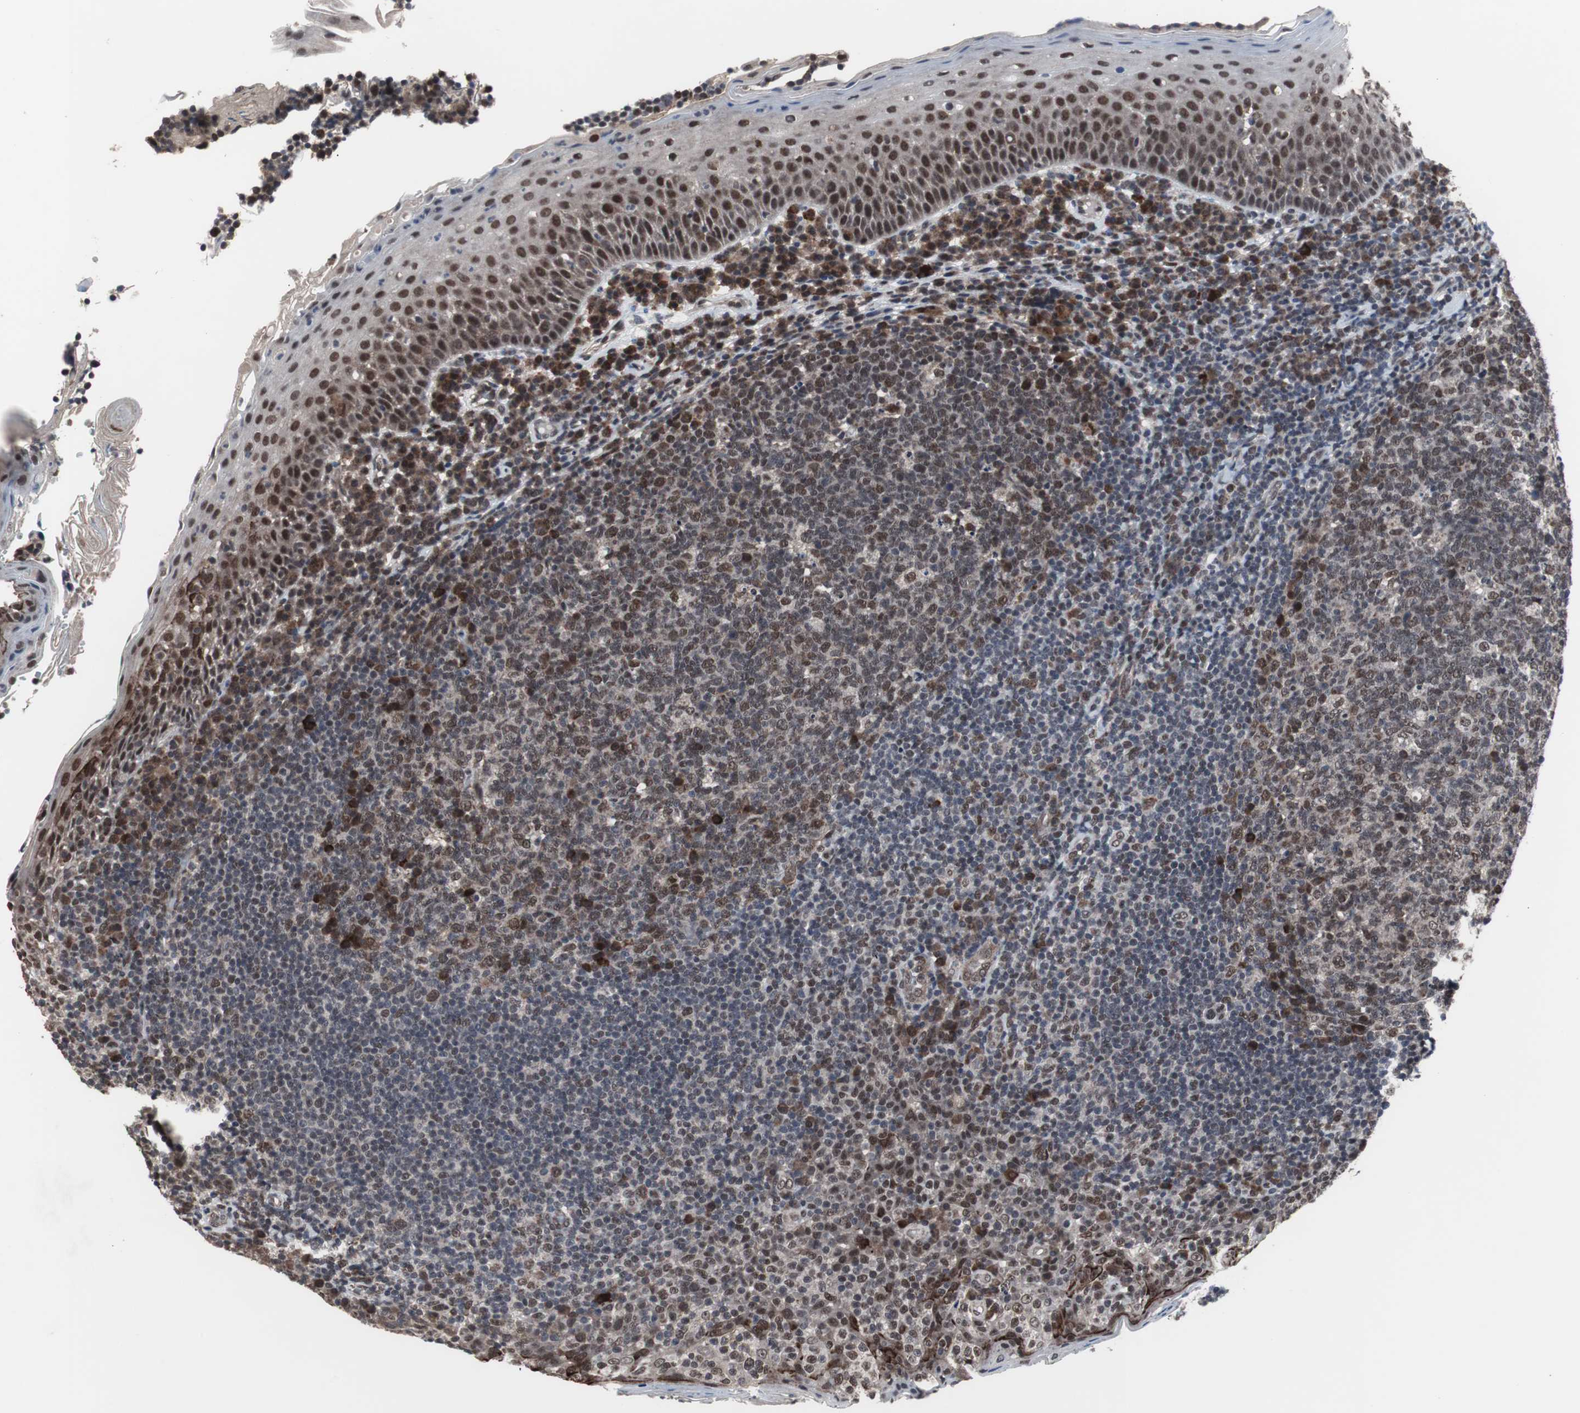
{"staining": {"intensity": "moderate", "quantity": ">75%", "location": "nuclear"}, "tissue": "tonsil", "cell_type": "Germinal center cells", "image_type": "normal", "snomed": [{"axis": "morphology", "description": "Normal tissue, NOS"}, {"axis": "topography", "description": "Tonsil"}], "caption": "Germinal center cells show moderate nuclear staining in about >75% of cells in normal tonsil.", "gene": "GTF2F2", "patient": {"sex": "male", "age": 17}}